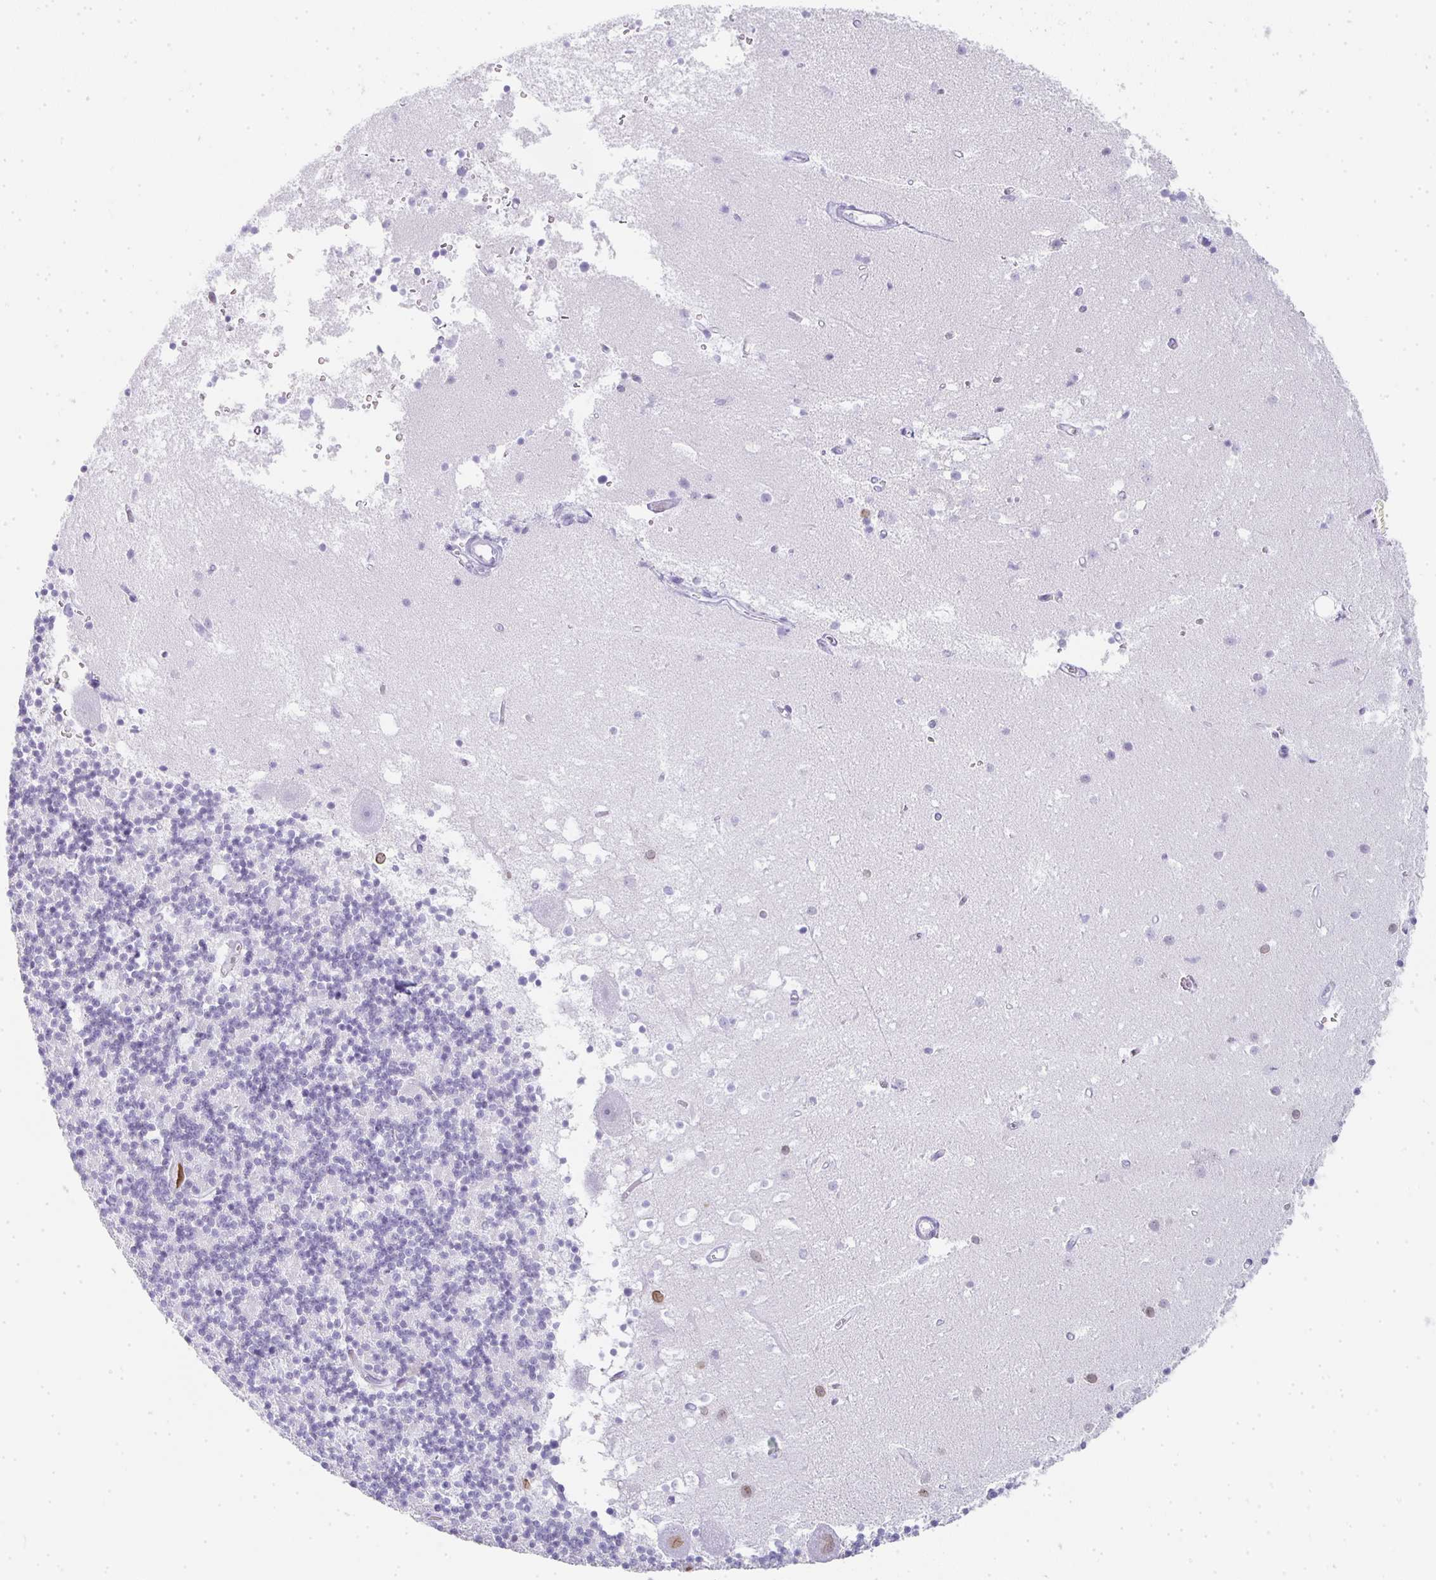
{"staining": {"intensity": "negative", "quantity": "none", "location": "none"}, "tissue": "cerebellum", "cell_type": "Cells in granular layer", "image_type": "normal", "snomed": [{"axis": "morphology", "description": "Normal tissue, NOS"}, {"axis": "topography", "description": "Cerebellum"}], "caption": "A high-resolution histopathology image shows immunohistochemistry (IHC) staining of benign cerebellum, which exhibits no significant expression in cells in granular layer. Nuclei are stained in blue.", "gene": "TPSD1", "patient": {"sex": "male", "age": 54}}